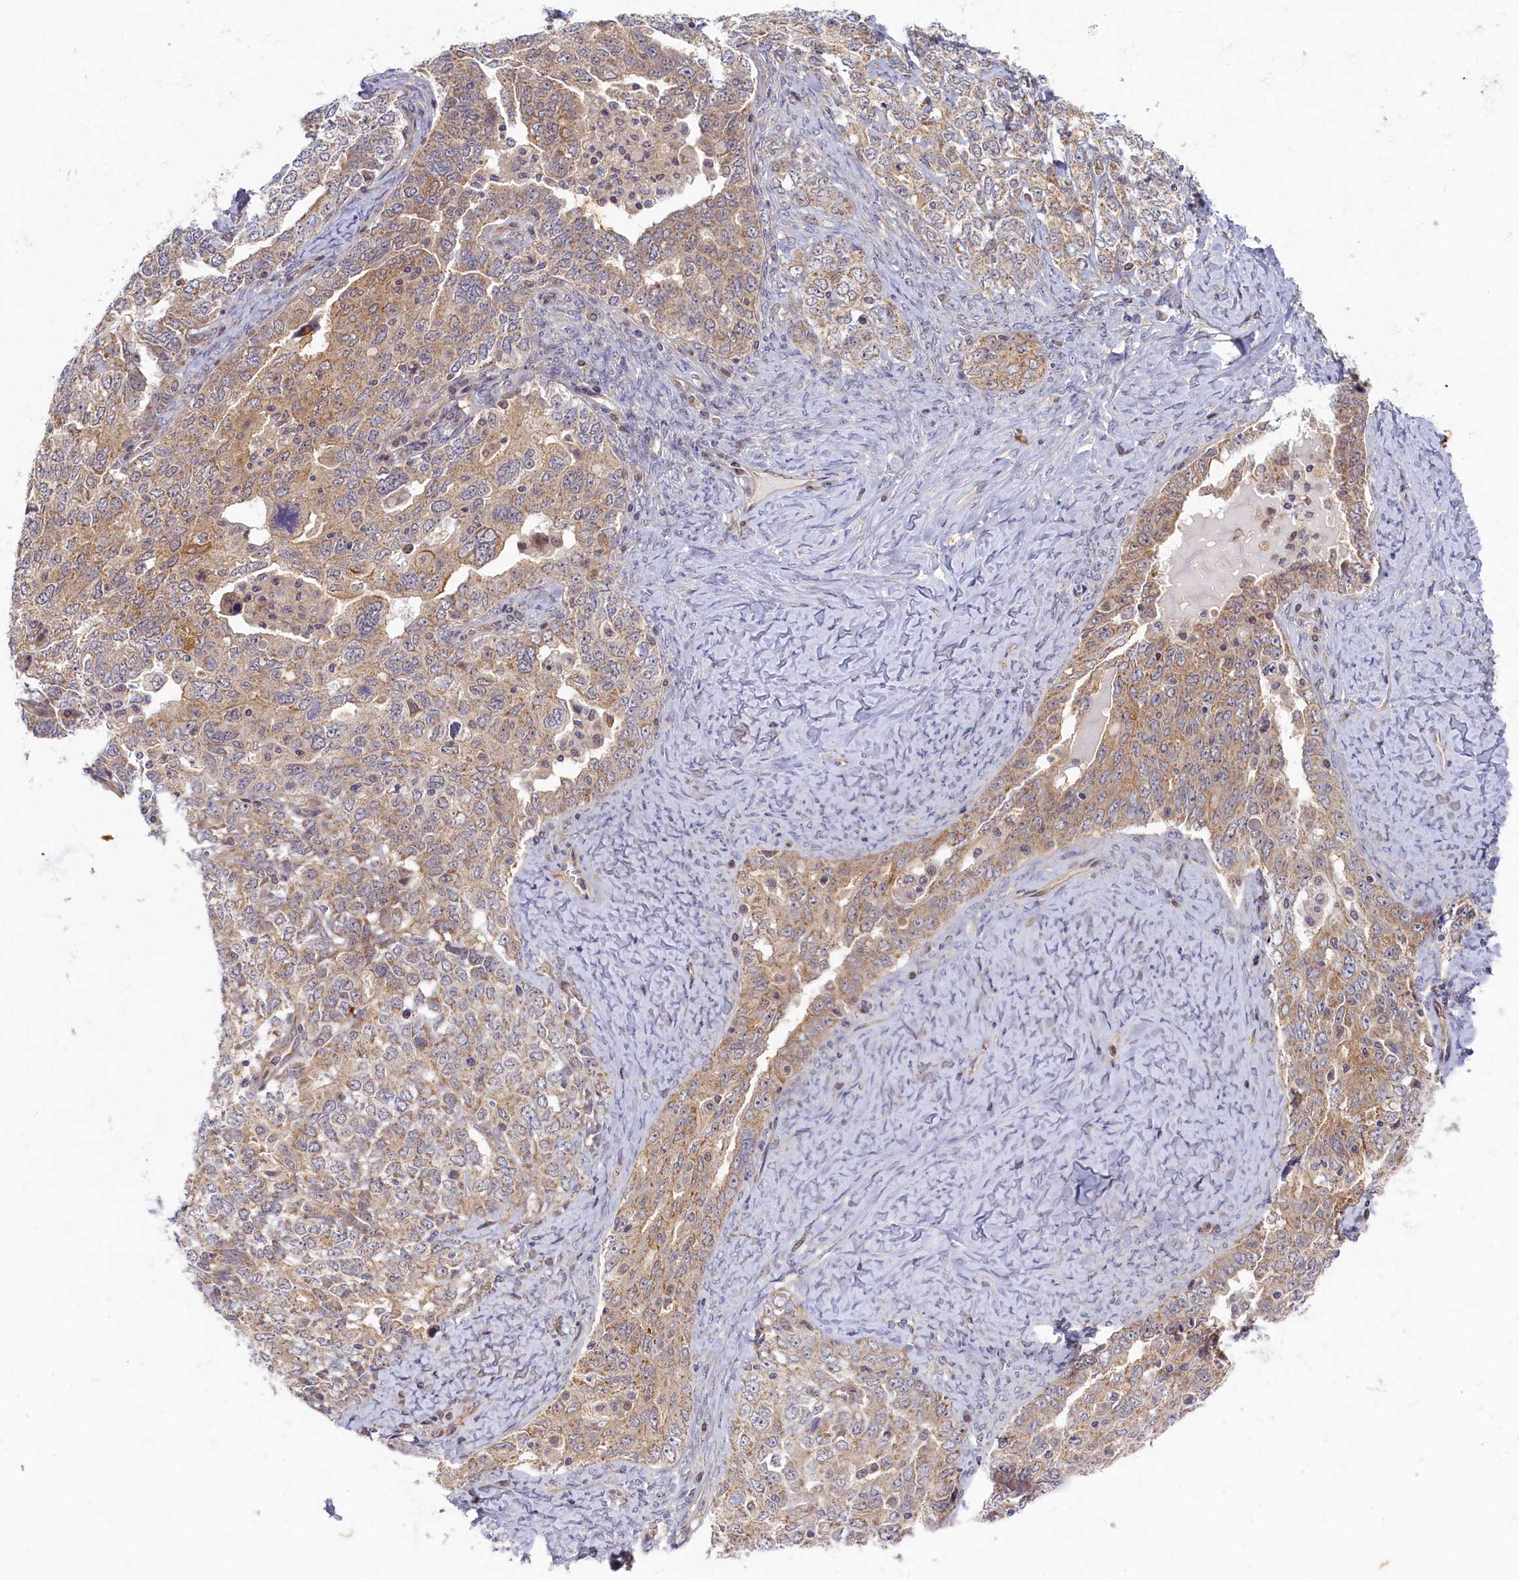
{"staining": {"intensity": "weak", "quantity": ">75%", "location": "cytoplasmic/membranous"}, "tissue": "ovarian cancer", "cell_type": "Tumor cells", "image_type": "cancer", "snomed": [{"axis": "morphology", "description": "Carcinoma, endometroid"}, {"axis": "topography", "description": "Ovary"}], "caption": "IHC photomicrograph of neoplastic tissue: human endometroid carcinoma (ovarian) stained using IHC reveals low levels of weak protein expression localized specifically in the cytoplasmic/membranous of tumor cells, appearing as a cytoplasmic/membranous brown color.", "gene": "WDR59", "patient": {"sex": "female", "age": 62}}